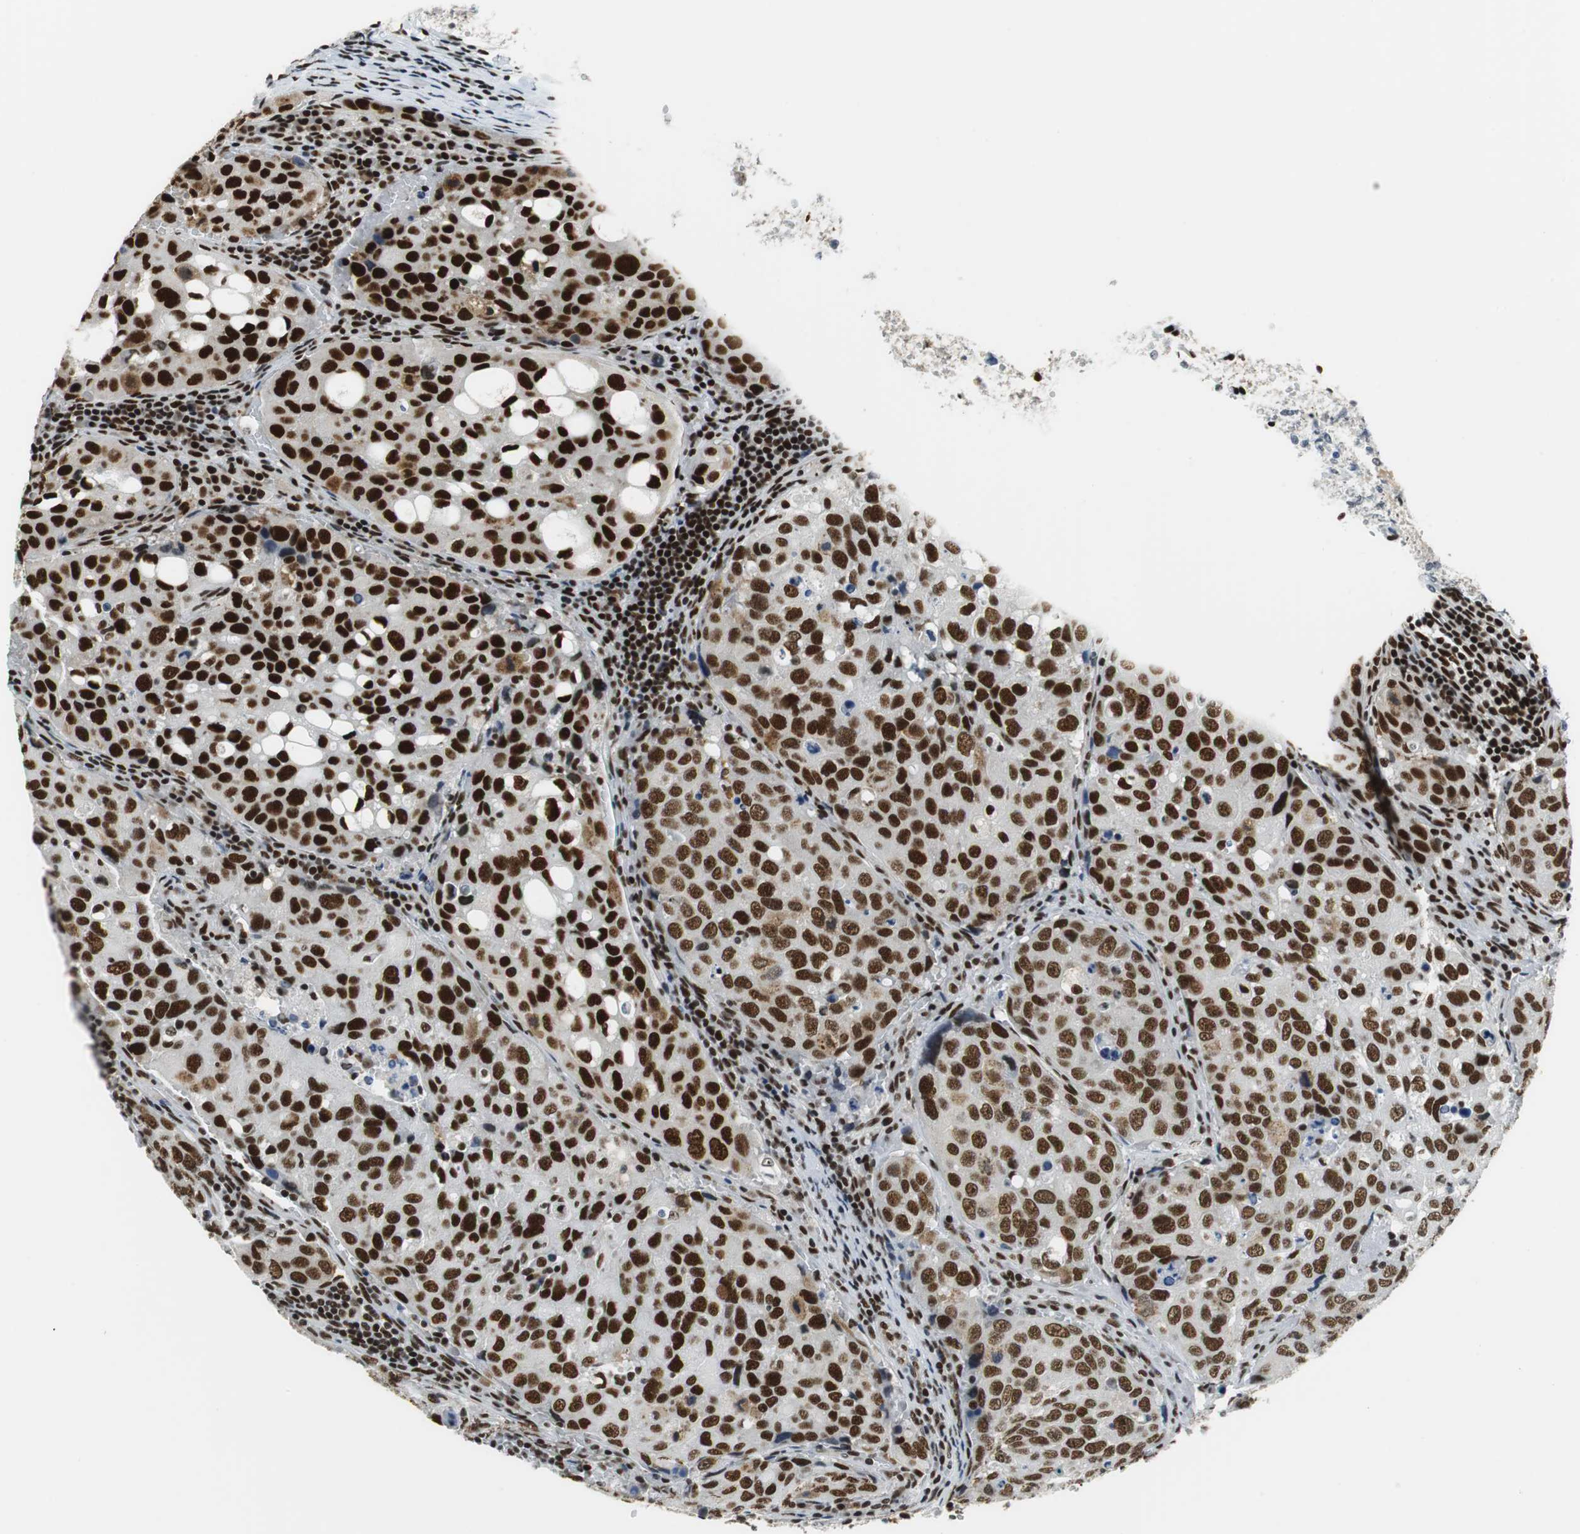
{"staining": {"intensity": "strong", "quantity": ">75%", "location": "nuclear"}, "tissue": "urothelial cancer", "cell_type": "Tumor cells", "image_type": "cancer", "snomed": [{"axis": "morphology", "description": "Urothelial carcinoma, High grade"}, {"axis": "topography", "description": "Lymph node"}, {"axis": "topography", "description": "Urinary bladder"}], "caption": "A high amount of strong nuclear positivity is identified in about >75% of tumor cells in urothelial cancer tissue.", "gene": "PRKDC", "patient": {"sex": "male", "age": 51}}